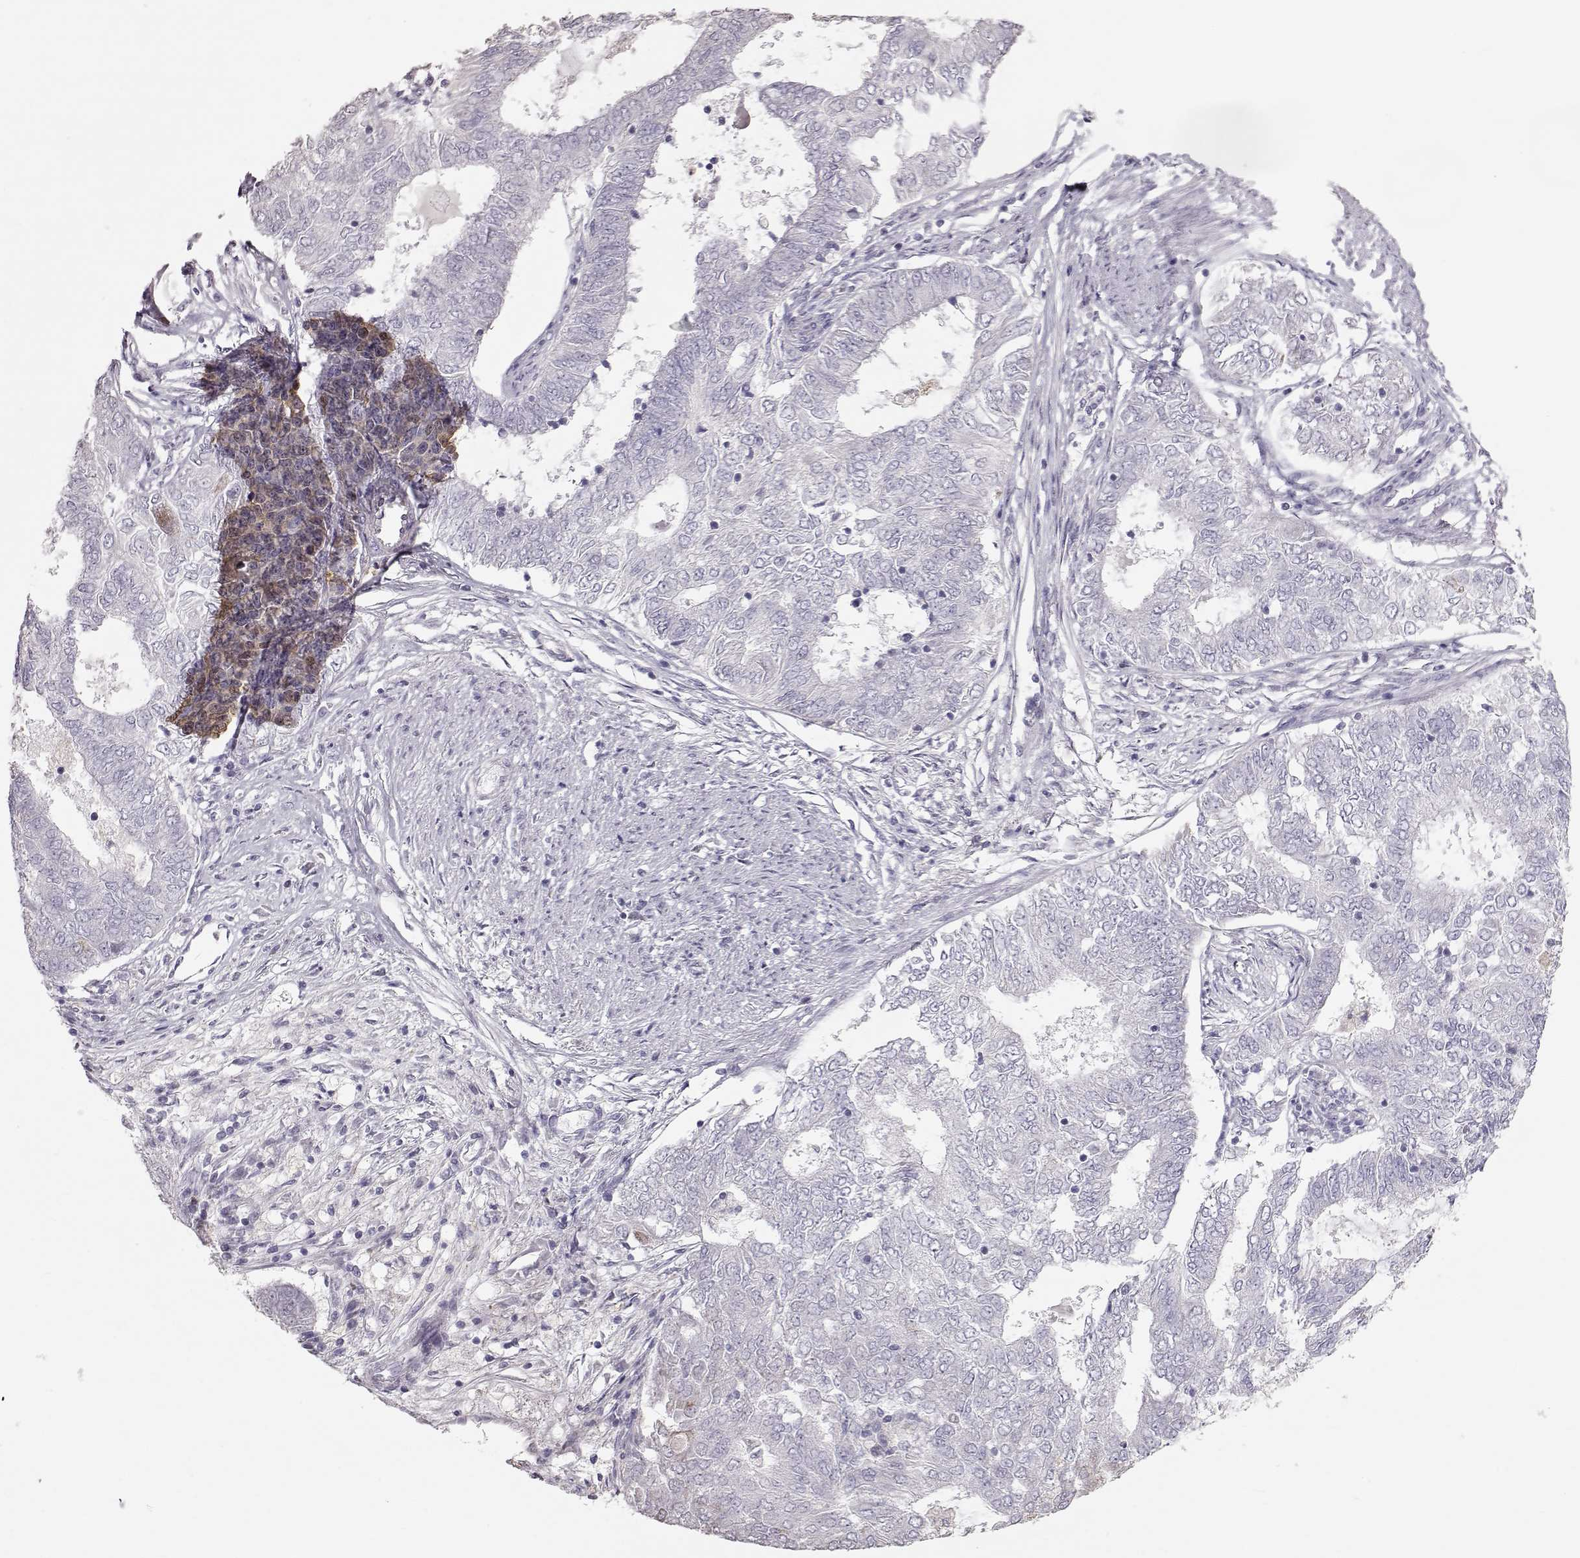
{"staining": {"intensity": "negative", "quantity": "none", "location": "none"}, "tissue": "endometrial cancer", "cell_type": "Tumor cells", "image_type": "cancer", "snomed": [{"axis": "morphology", "description": "Adenocarcinoma, NOS"}, {"axis": "topography", "description": "Endometrium"}], "caption": "Tumor cells show no significant protein expression in endometrial adenocarcinoma. The staining was performed using DAB to visualize the protein expression in brown, while the nuclei were stained in blue with hematoxylin (Magnification: 20x).", "gene": "POU1F1", "patient": {"sex": "female", "age": 62}}